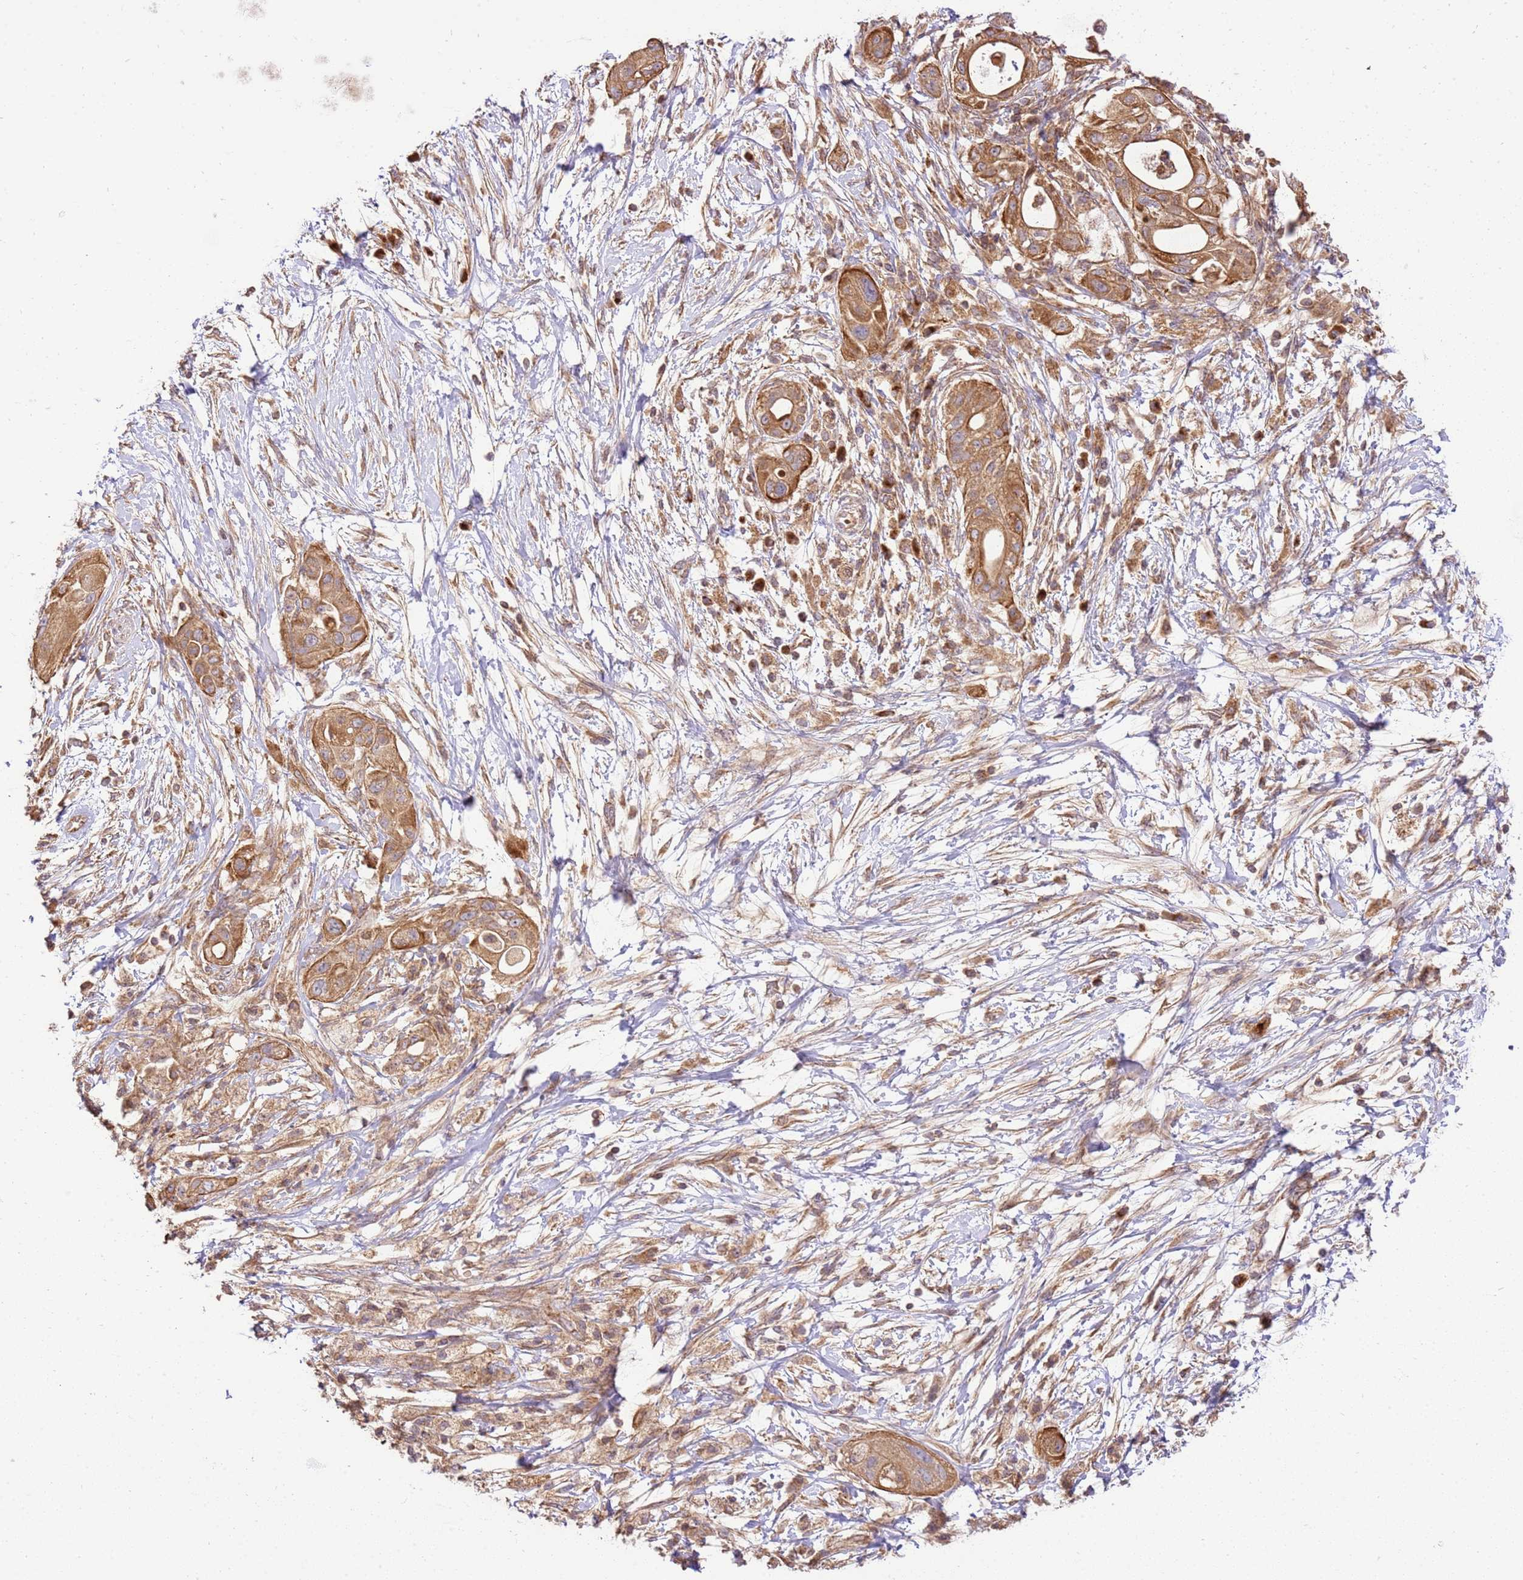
{"staining": {"intensity": "moderate", "quantity": ">75%", "location": "cytoplasmic/membranous"}, "tissue": "pancreatic cancer", "cell_type": "Tumor cells", "image_type": "cancer", "snomed": [{"axis": "morphology", "description": "Adenocarcinoma, NOS"}, {"axis": "topography", "description": "Pancreas"}], "caption": "This image exhibits immunohistochemistry (IHC) staining of human pancreatic cancer (adenocarcinoma), with medium moderate cytoplasmic/membranous staining in approximately >75% of tumor cells.", "gene": "SPATA2L", "patient": {"sex": "male", "age": 68}}